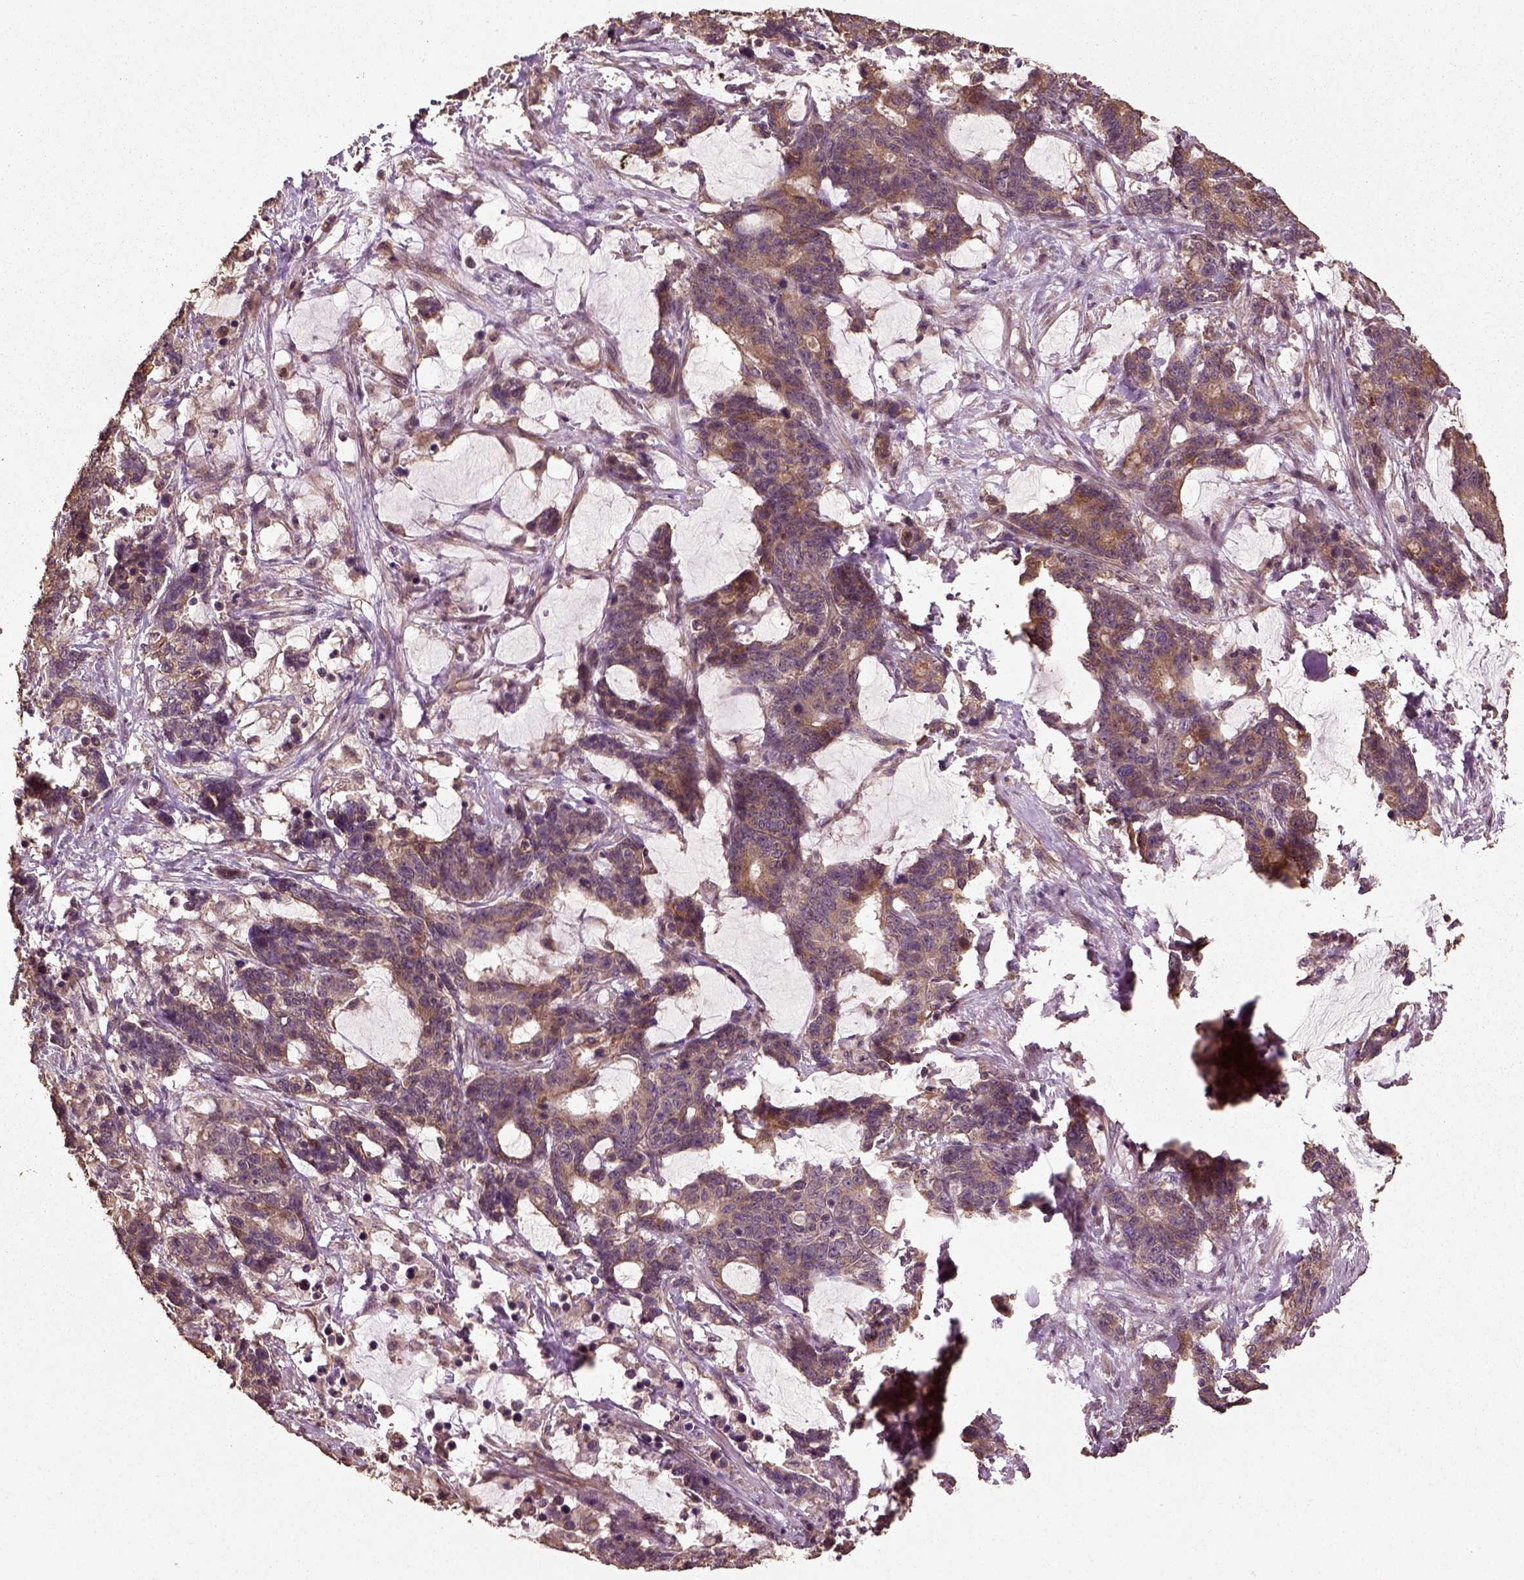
{"staining": {"intensity": "moderate", "quantity": "25%-75%", "location": "cytoplasmic/membranous"}, "tissue": "stomach cancer", "cell_type": "Tumor cells", "image_type": "cancer", "snomed": [{"axis": "morphology", "description": "Normal tissue, NOS"}, {"axis": "morphology", "description": "Adenocarcinoma, NOS"}, {"axis": "topography", "description": "Stomach"}], "caption": "Tumor cells exhibit medium levels of moderate cytoplasmic/membranous staining in about 25%-75% of cells in adenocarcinoma (stomach). (brown staining indicates protein expression, while blue staining denotes nuclei).", "gene": "ERV3-1", "patient": {"sex": "female", "age": 64}}